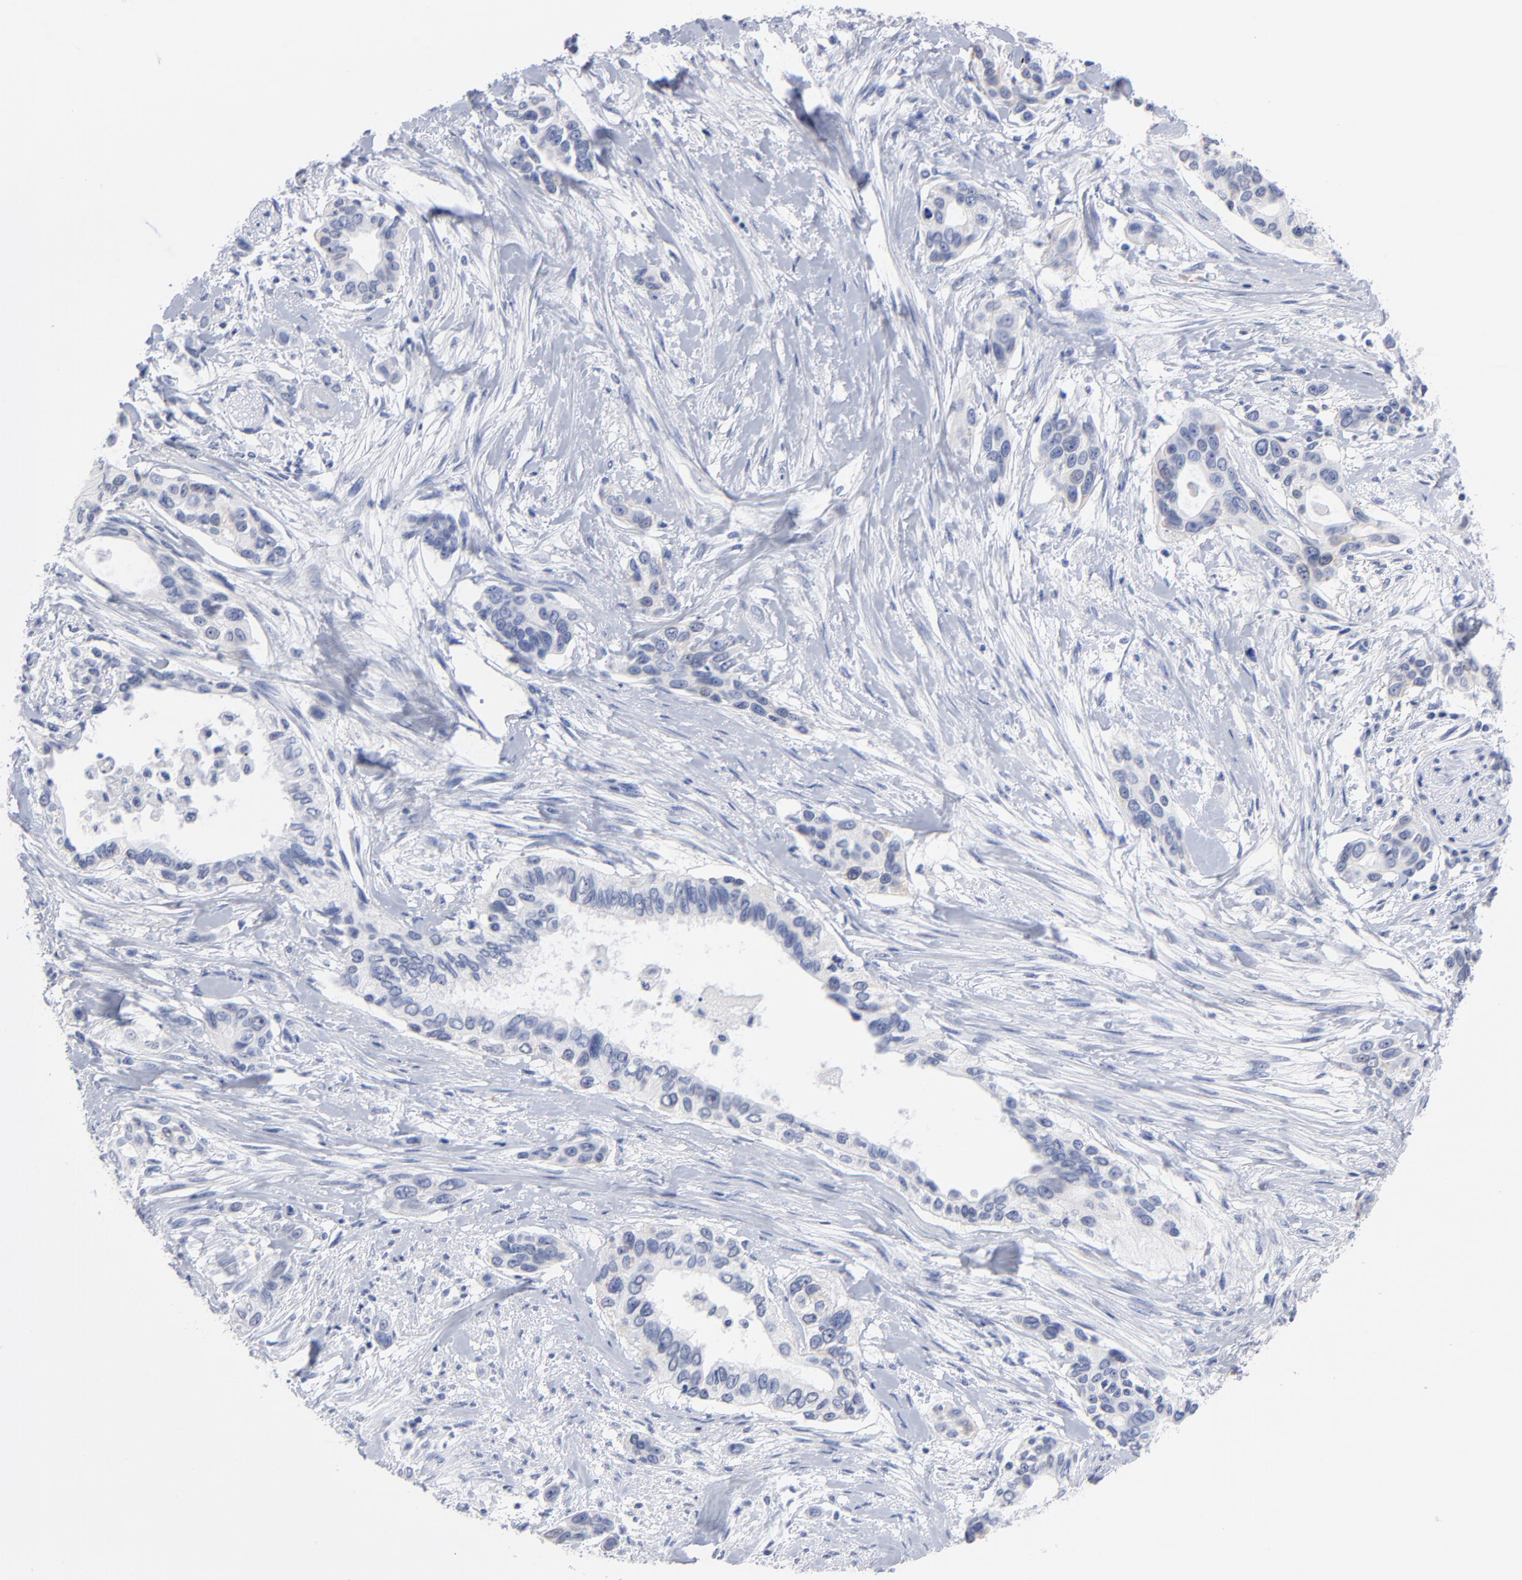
{"staining": {"intensity": "negative", "quantity": "none", "location": "none"}, "tissue": "pancreatic cancer", "cell_type": "Tumor cells", "image_type": "cancer", "snomed": [{"axis": "morphology", "description": "Adenocarcinoma, NOS"}, {"axis": "topography", "description": "Pancreas"}], "caption": "There is no significant positivity in tumor cells of pancreatic adenocarcinoma. Nuclei are stained in blue.", "gene": "ACY1", "patient": {"sex": "female", "age": 60}}